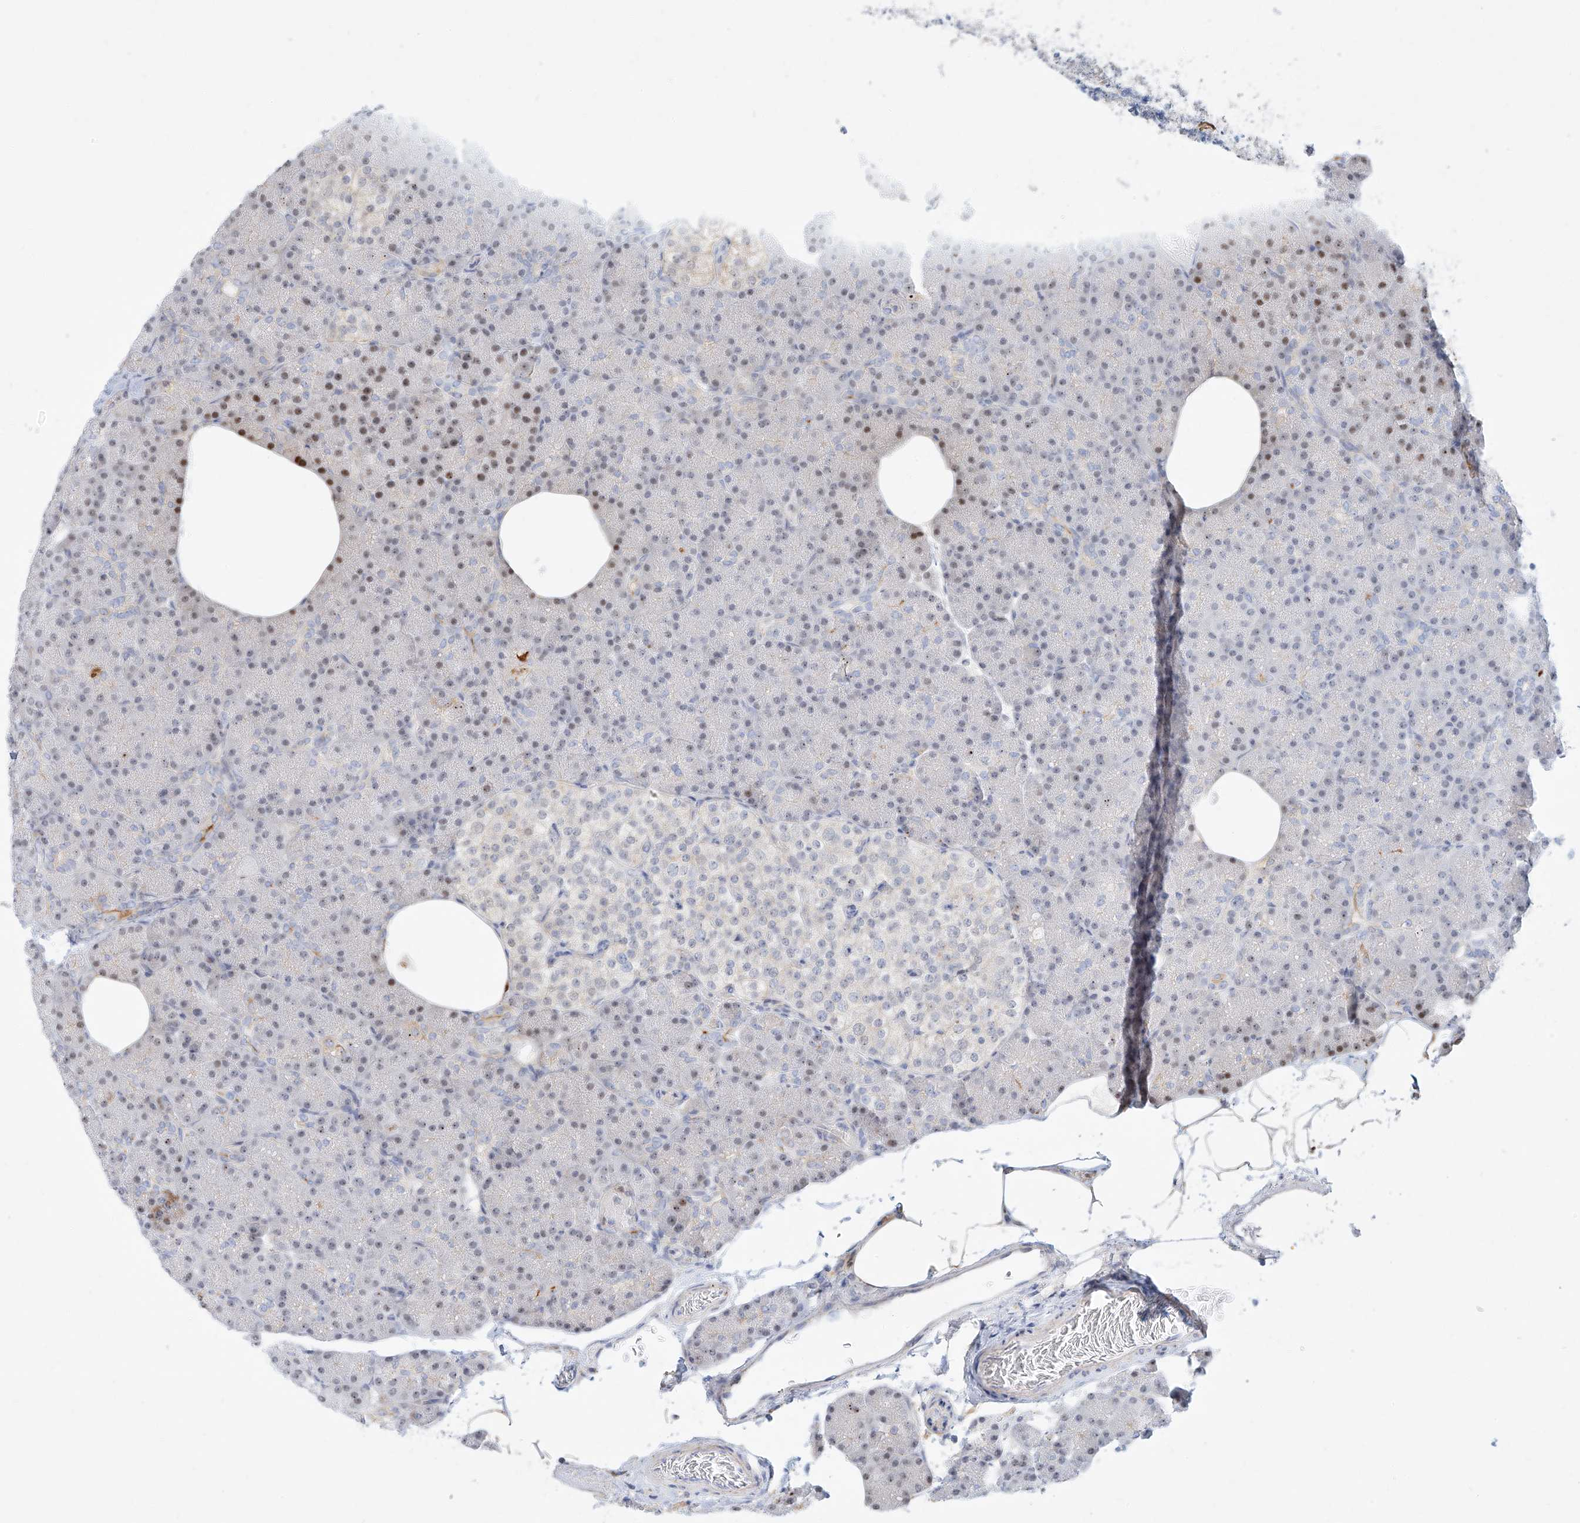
{"staining": {"intensity": "moderate", "quantity": "<25%", "location": "cytoplasmic/membranous,nuclear"}, "tissue": "pancreas", "cell_type": "Exocrine glandular cells", "image_type": "normal", "snomed": [{"axis": "morphology", "description": "Normal tissue, NOS"}, {"axis": "topography", "description": "Pancreas"}], "caption": "Pancreas stained with DAB (3,3'-diaminobenzidine) immunohistochemistry (IHC) displays low levels of moderate cytoplasmic/membranous,nuclear staining in about <25% of exocrine glandular cells.", "gene": "SNU13", "patient": {"sex": "female", "age": 43}}